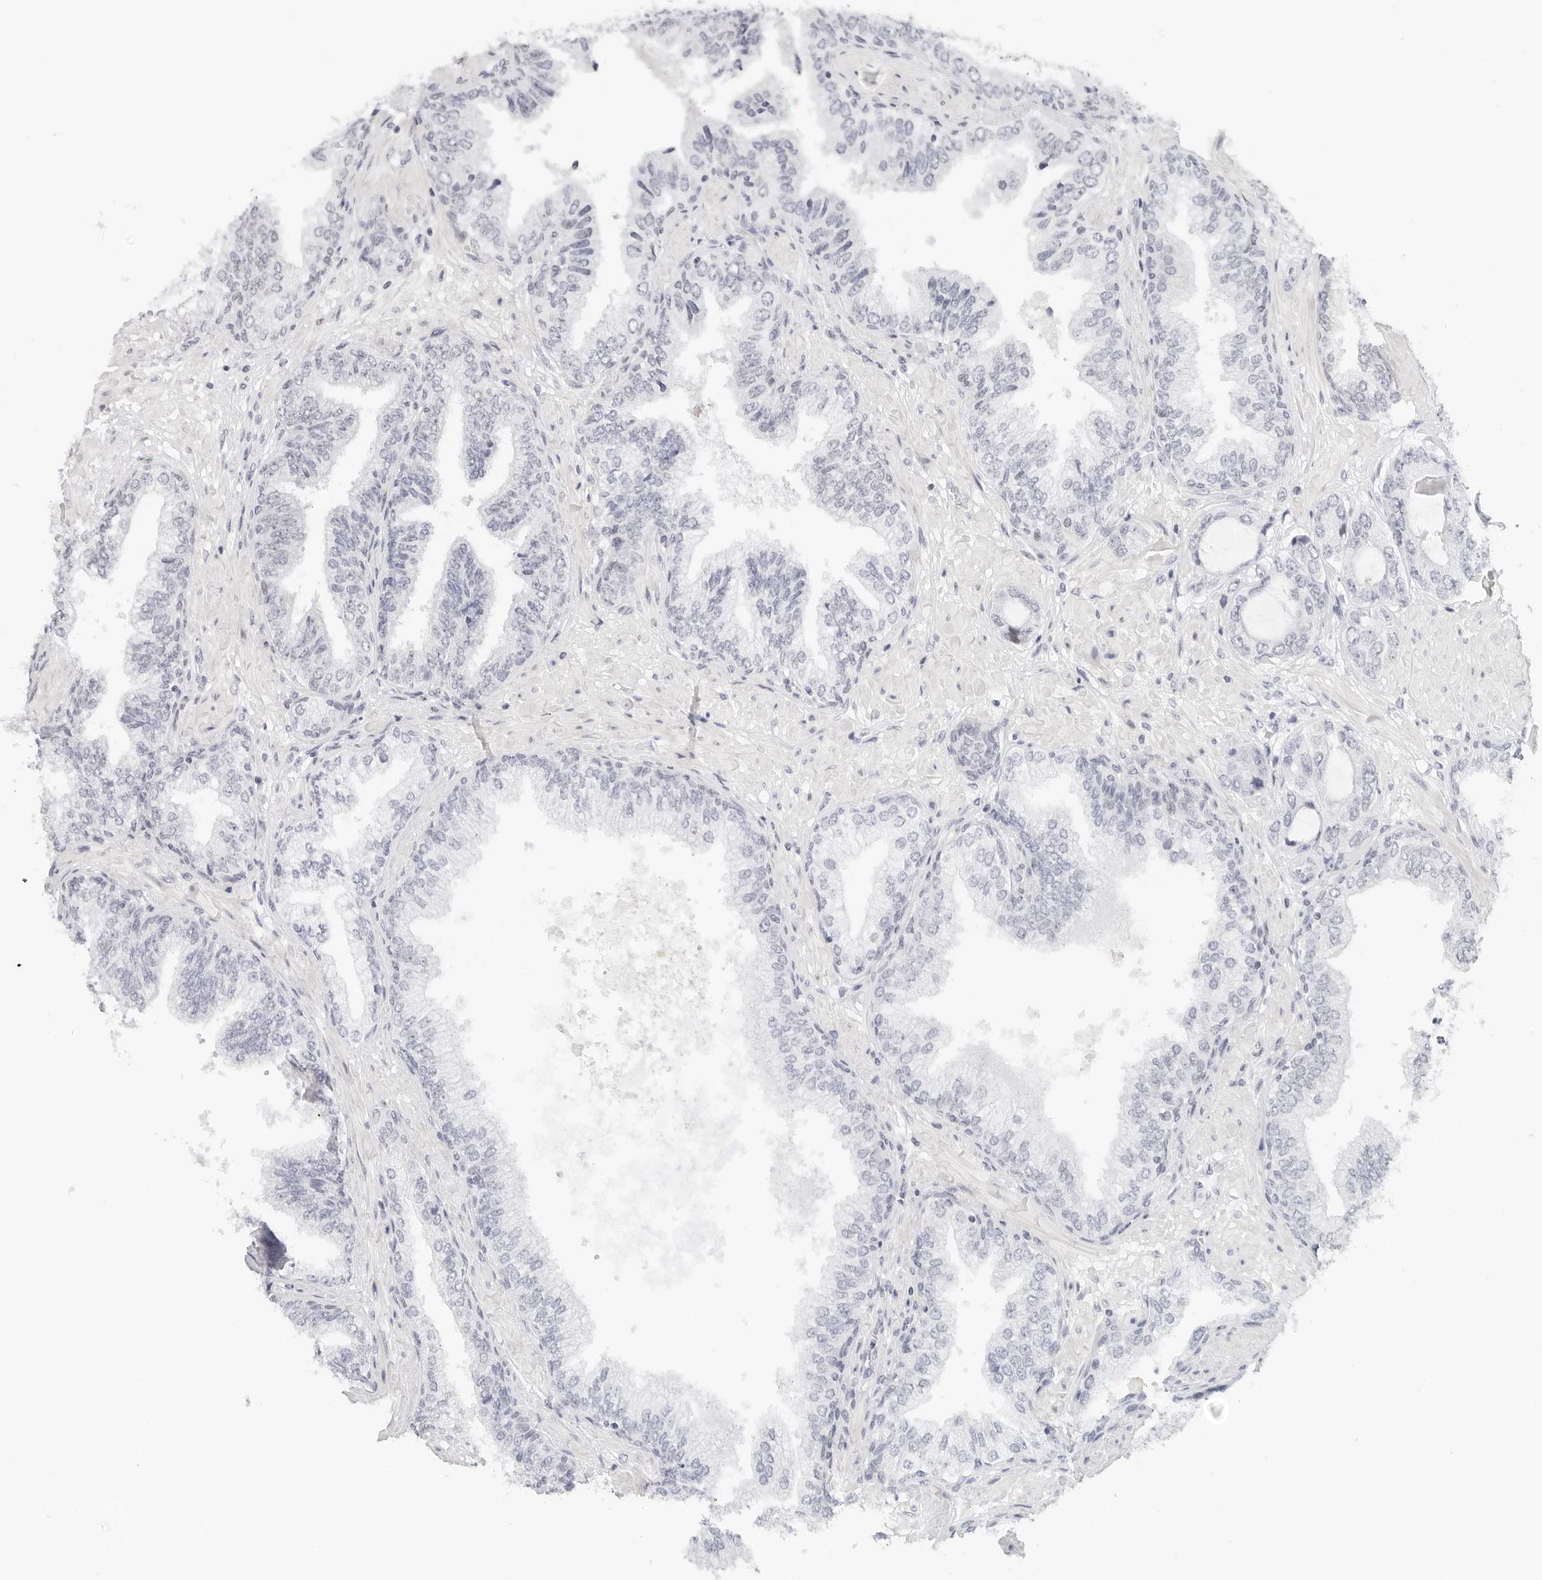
{"staining": {"intensity": "negative", "quantity": "none", "location": "none"}, "tissue": "prostate cancer", "cell_type": "Tumor cells", "image_type": "cancer", "snomed": [{"axis": "morphology", "description": "Adenocarcinoma, High grade"}, {"axis": "topography", "description": "Prostate"}], "caption": "High magnification brightfield microscopy of prostate cancer (adenocarcinoma (high-grade)) stained with DAB (3,3'-diaminobenzidine) (brown) and counterstained with hematoxylin (blue): tumor cells show no significant expression.", "gene": "NTMT2", "patient": {"sex": "male", "age": 59}}